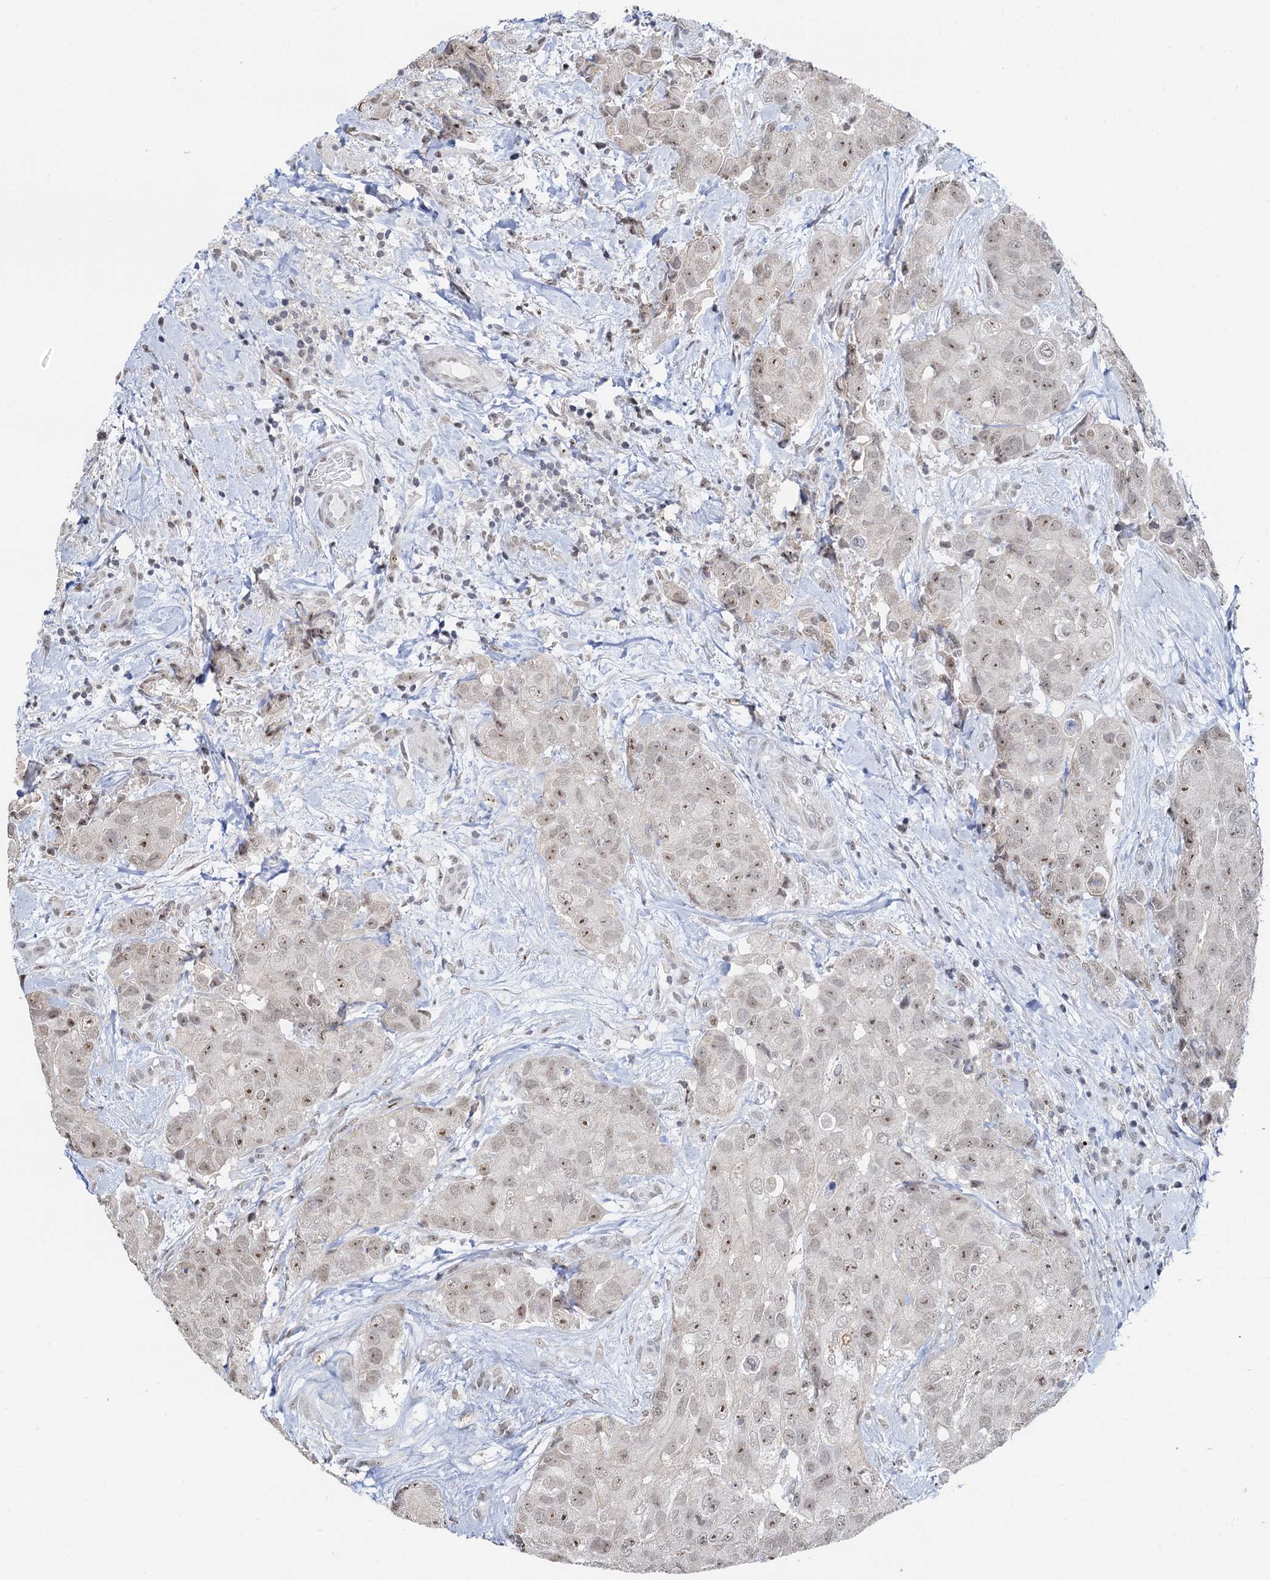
{"staining": {"intensity": "weak", "quantity": ">75%", "location": "nuclear"}, "tissue": "breast cancer", "cell_type": "Tumor cells", "image_type": "cancer", "snomed": [{"axis": "morphology", "description": "Duct carcinoma"}, {"axis": "topography", "description": "Breast"}], "caption": "The photomicrograph displays a brown stain indicating the presence of a protein in the nuclear of tumor cells in breast cancer.", "gene": "NAT10", "patient": {"sex": "female", "age": 62}}